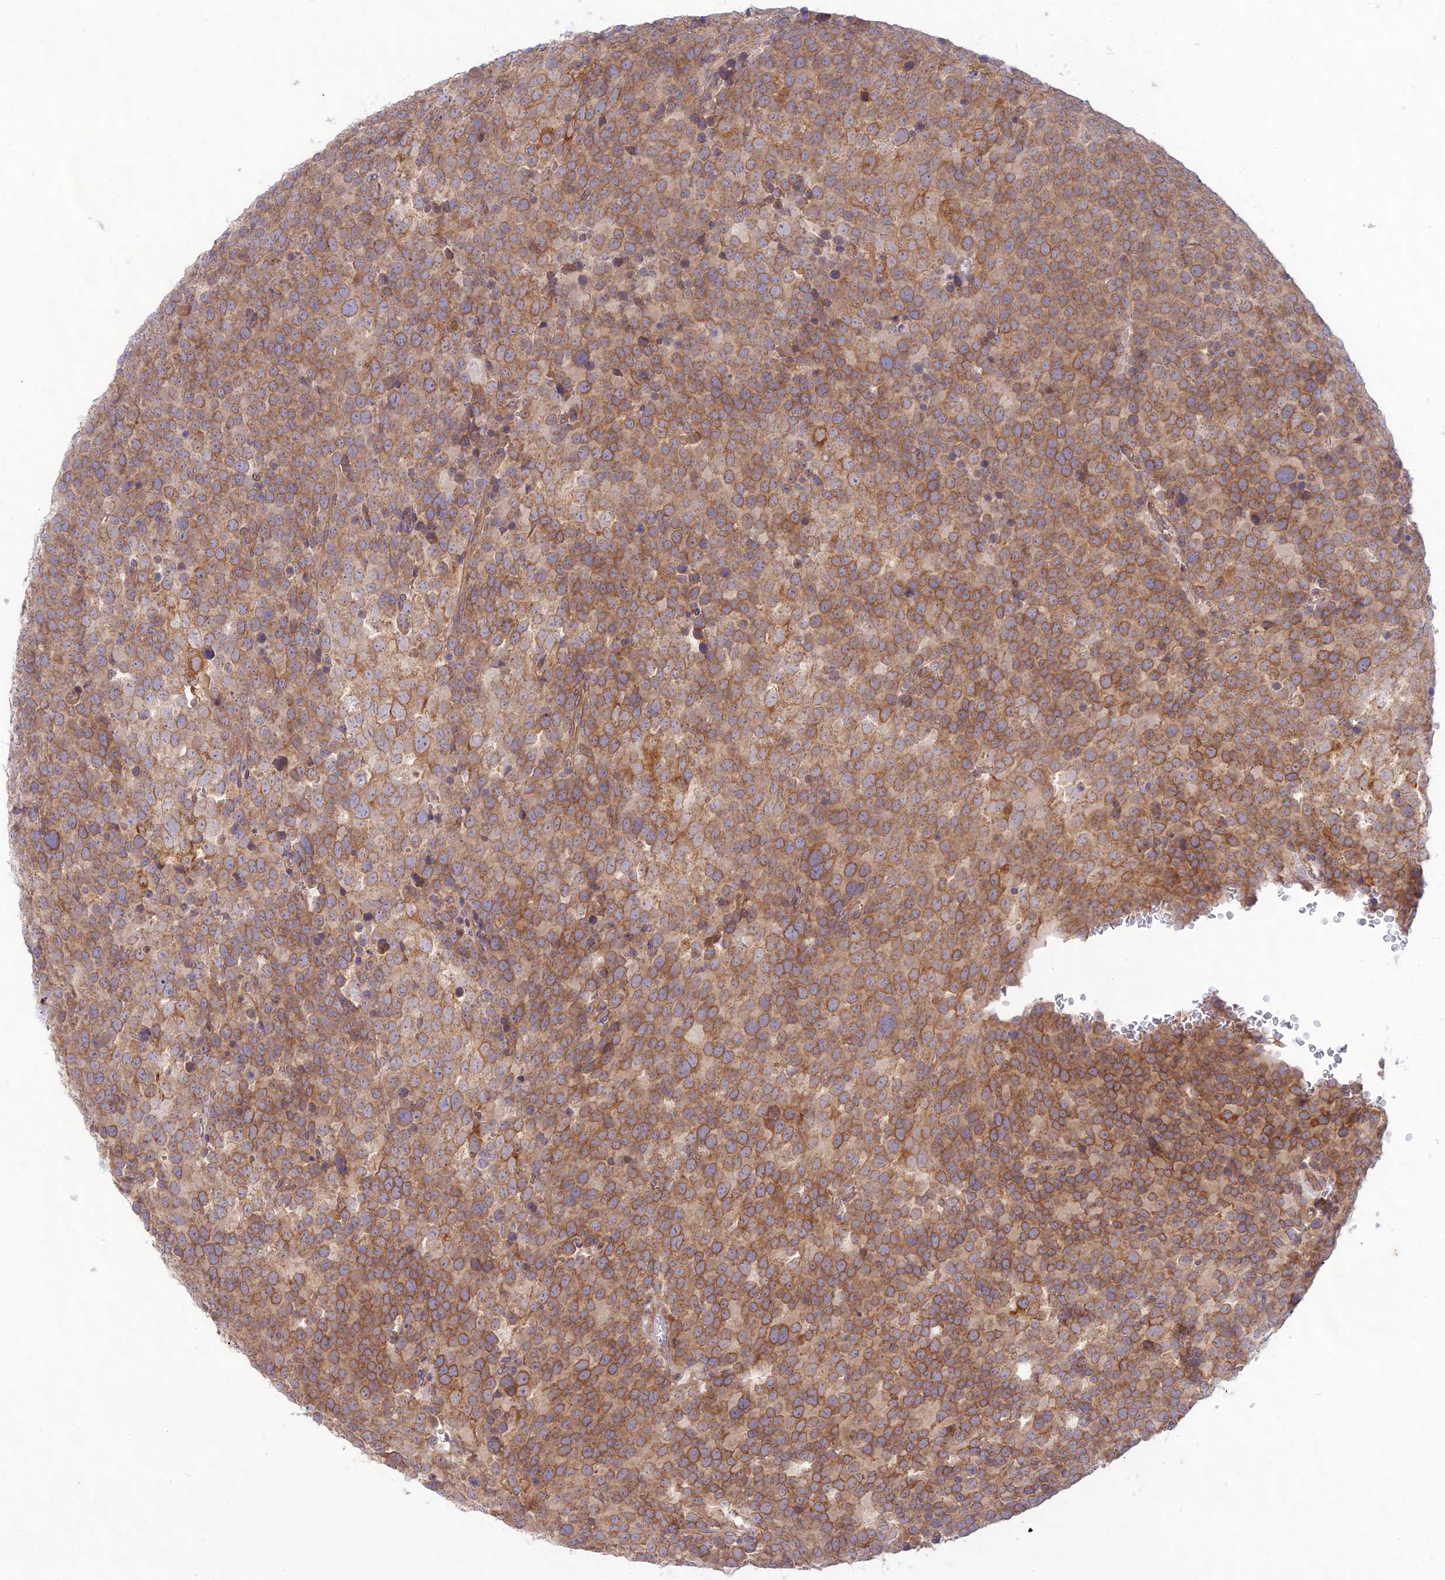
{"staining": {"intensity": "moderate", "quantity": ">75%", "location": "cytoplasmic/membranous"}, "tissue": "testis cancer", "cell_type": "Tumor cells", "image_type": "cancer", "snomed": [{"axis": "morphology", "description": "Seminoma, NOS"}, {"axis": "topography", "description": "Testis"}], "caption": "Seminoma (testis) stained with immunohistochemistry shows moderate cytoplasmic/membranous positivity in approximately >75% of tumor cells. (DAB (3,3'-diaminobenzidine) IHC with brightfield microscopy, high magnification).", "gene": "TMEM259", "patient": {"sex": "male", "age": 71}}